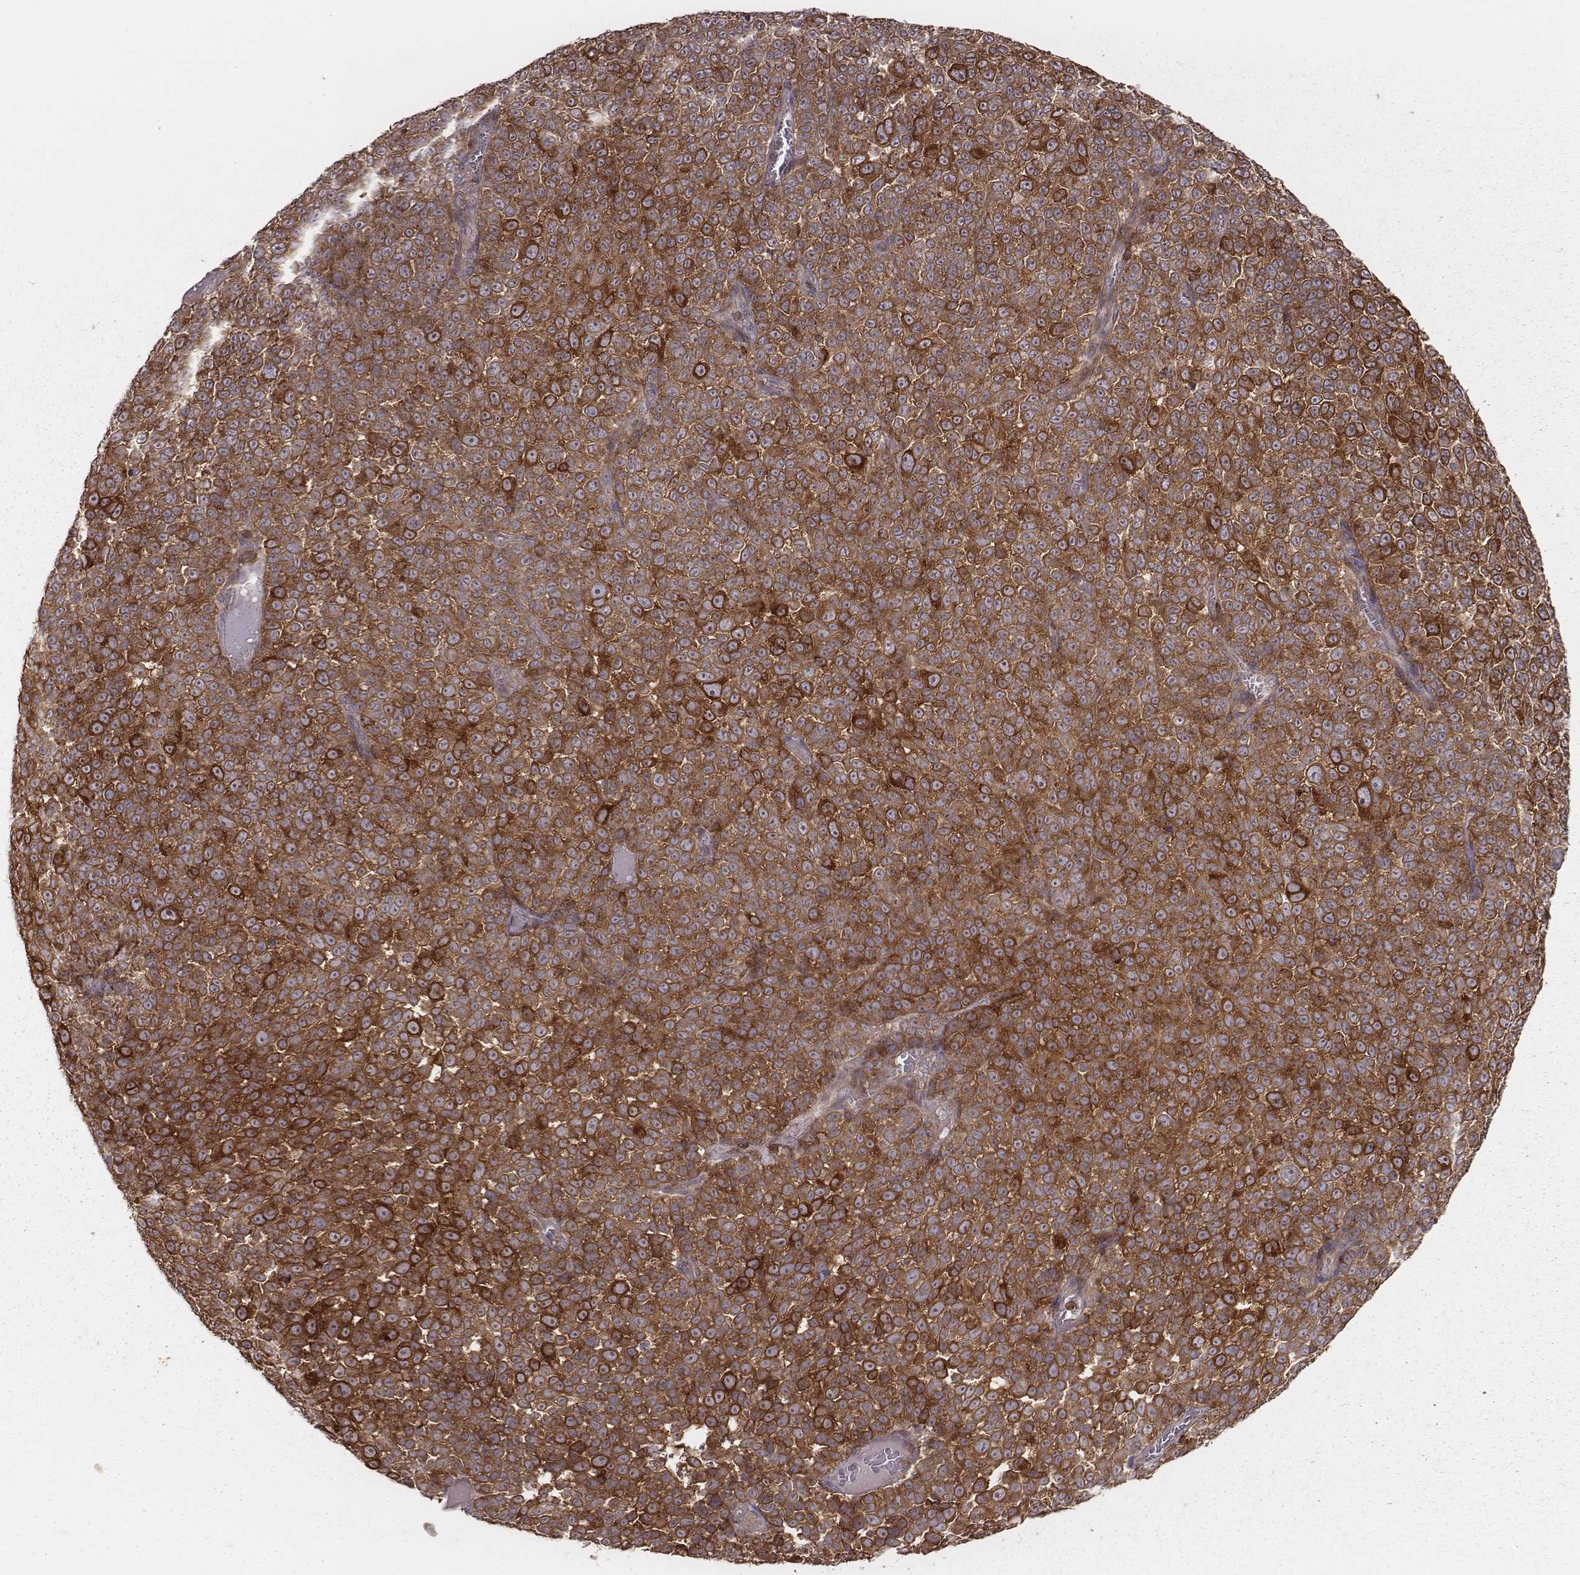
{"staining": {"intensity": "moderate", "quantity": ">75%", "location": "cytoplasmic/membranous"}, "tissue": "melanoma", "cell_type": "Tumor cells", "image_type": "cancer", "snomed": [{"axis": "morphology", "description": "Malignant melanoma, NOS"}, {"axis": "topography", "description": "Skin"}], "caption": "Malignant melanoma stained with IHC exhibits moderate cytoplasmic/membranous positivity in about >75% of tumor cells.", "gene": "PILRA", "patient": {"sex": "female", "age": 95}}